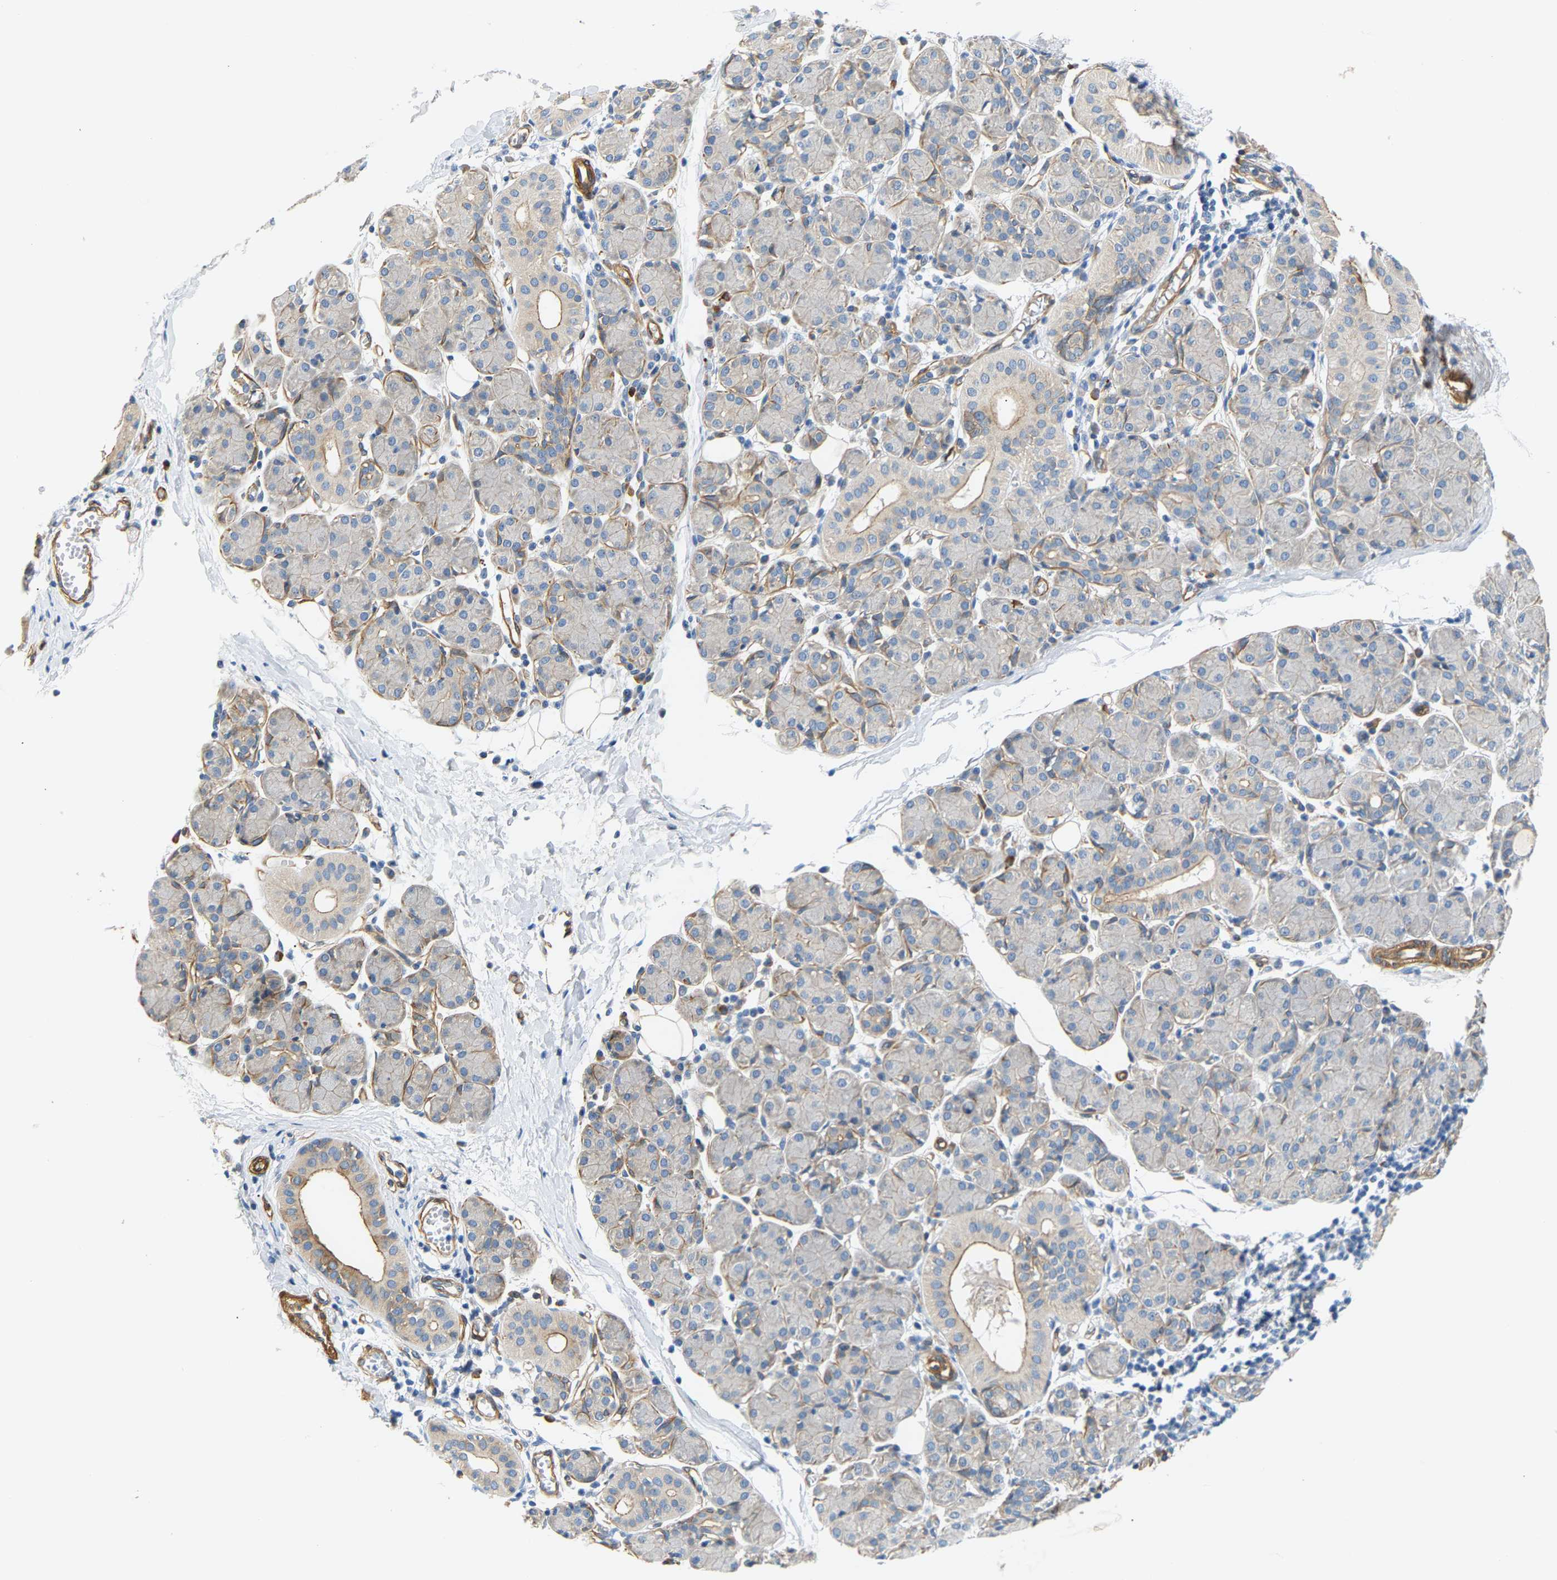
{"staining": {"intensity": "moderate", "quantity": "<25%", "location": "cytoplasmic/membranous"}, "tissue": "salivary gland", "cell_type": "Glandular cells", "image_type": "normal", "snomed": [{"axis": "morphology", "description": "Normal tissue, NOS"}, {"axis": "morphology", "description": "Inflammation, NOS"}, {"axis": "topography", "description": "Lymph node"}, {"axis": "topography", "description": "Salivary gland"}], "caption": "Human salivary gland stained for a protein (brown) exhibits moderate cytoplasmic/membranous positive positivity in approximately <25% of glandular cells.", "gene": "PAWR", "patient": {"sex": "male", "age": 3}}